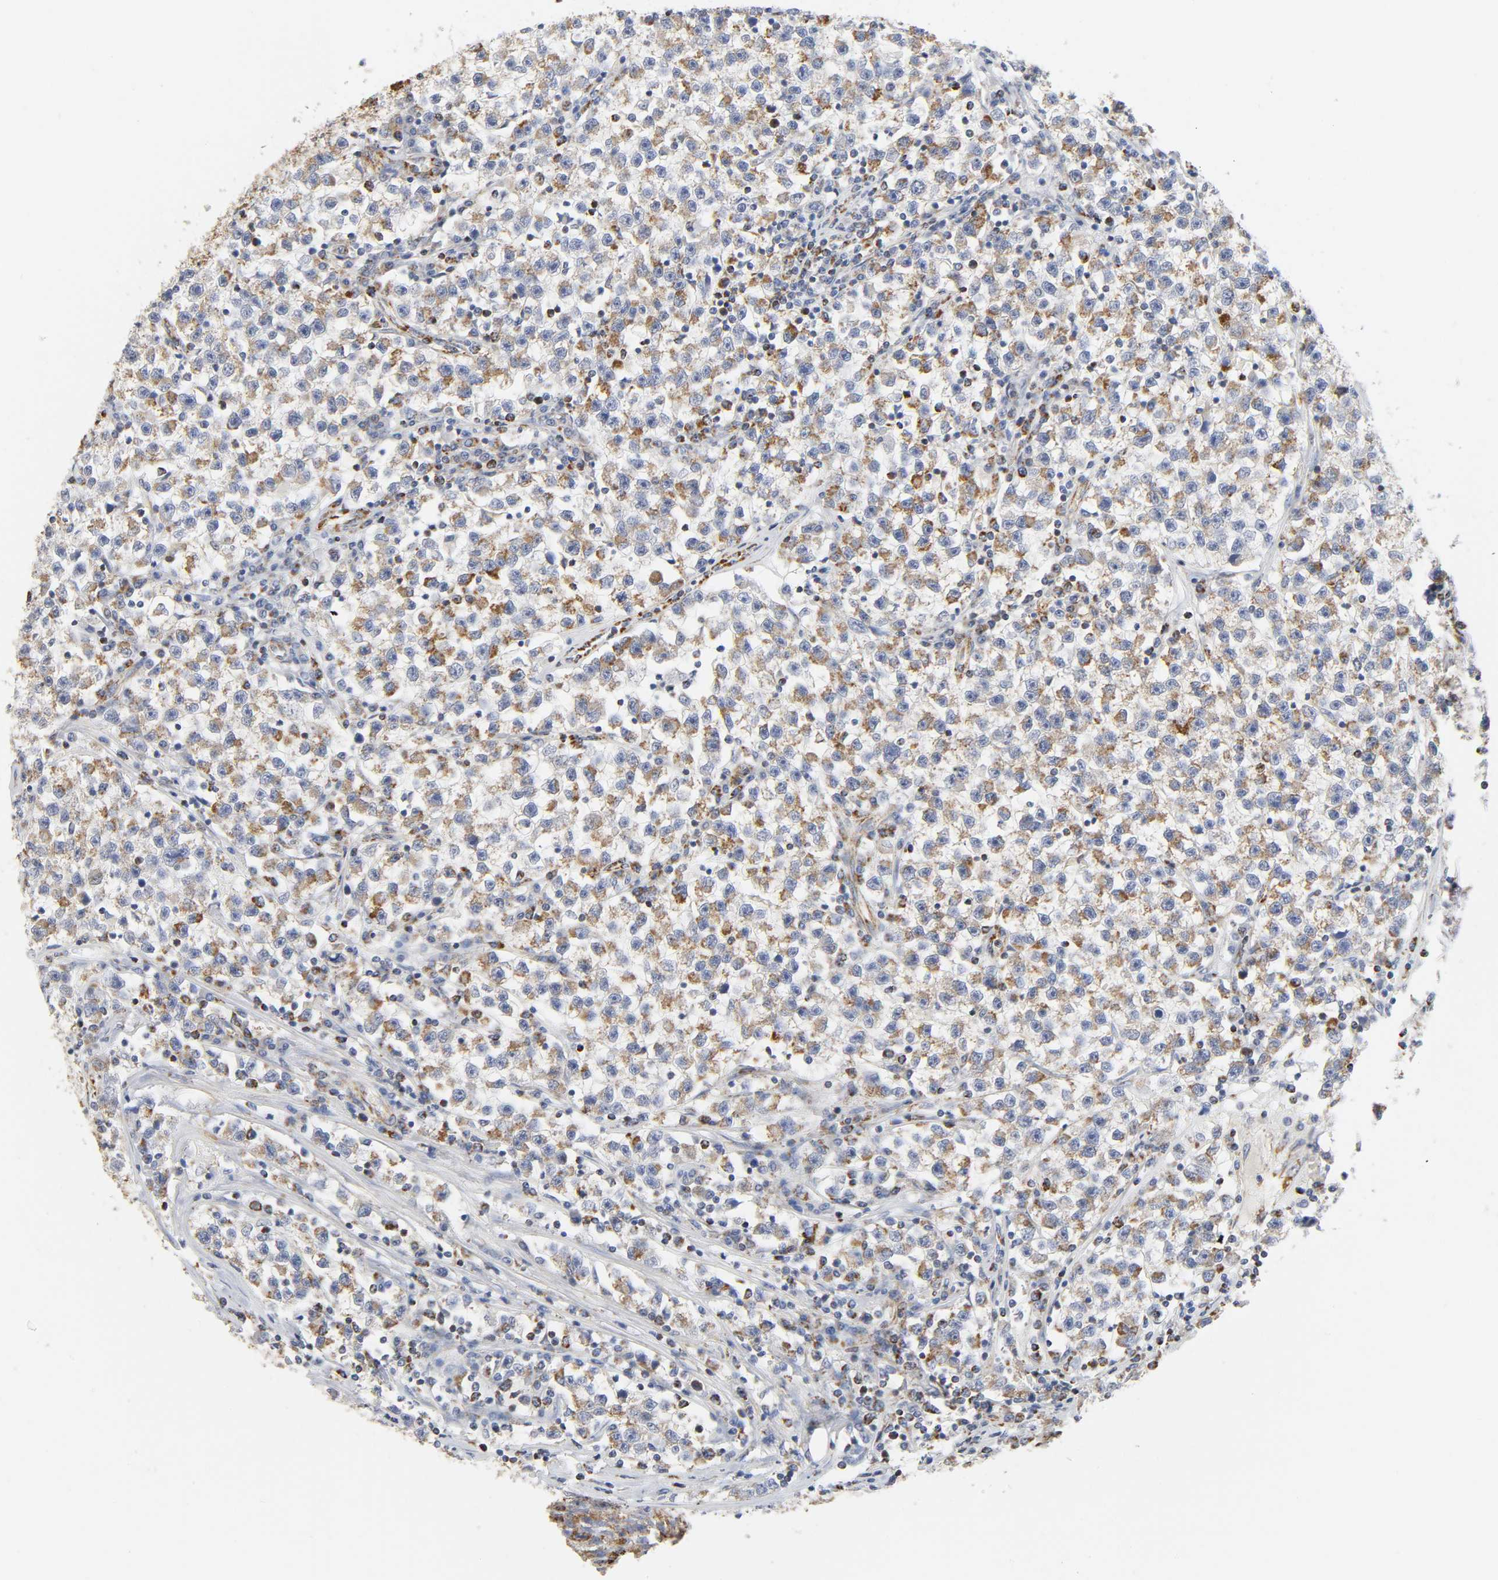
{"staining": {"intensity": "moderate", "quantity": "25%-75%", "location": "cytoplasmic/membranous"}, "tissue": "testis cancer", "cell_type": "Tumor cells", "image_type": "cancer", "snomed": [{"axis": "morphology", "description": "Seminoma, NOS"}, {"axis": "topography", "description": "Testis"}], "caption": "A high-resolution histopathology image shows immunohistochemistry (IHC) staining of testis seminoma, which shows moderate cytoplasmic/membranous staining in about 25%-75% of tumor cells.", "gene": "BAK1", "patient": {"sex": "male", "age": 22}}